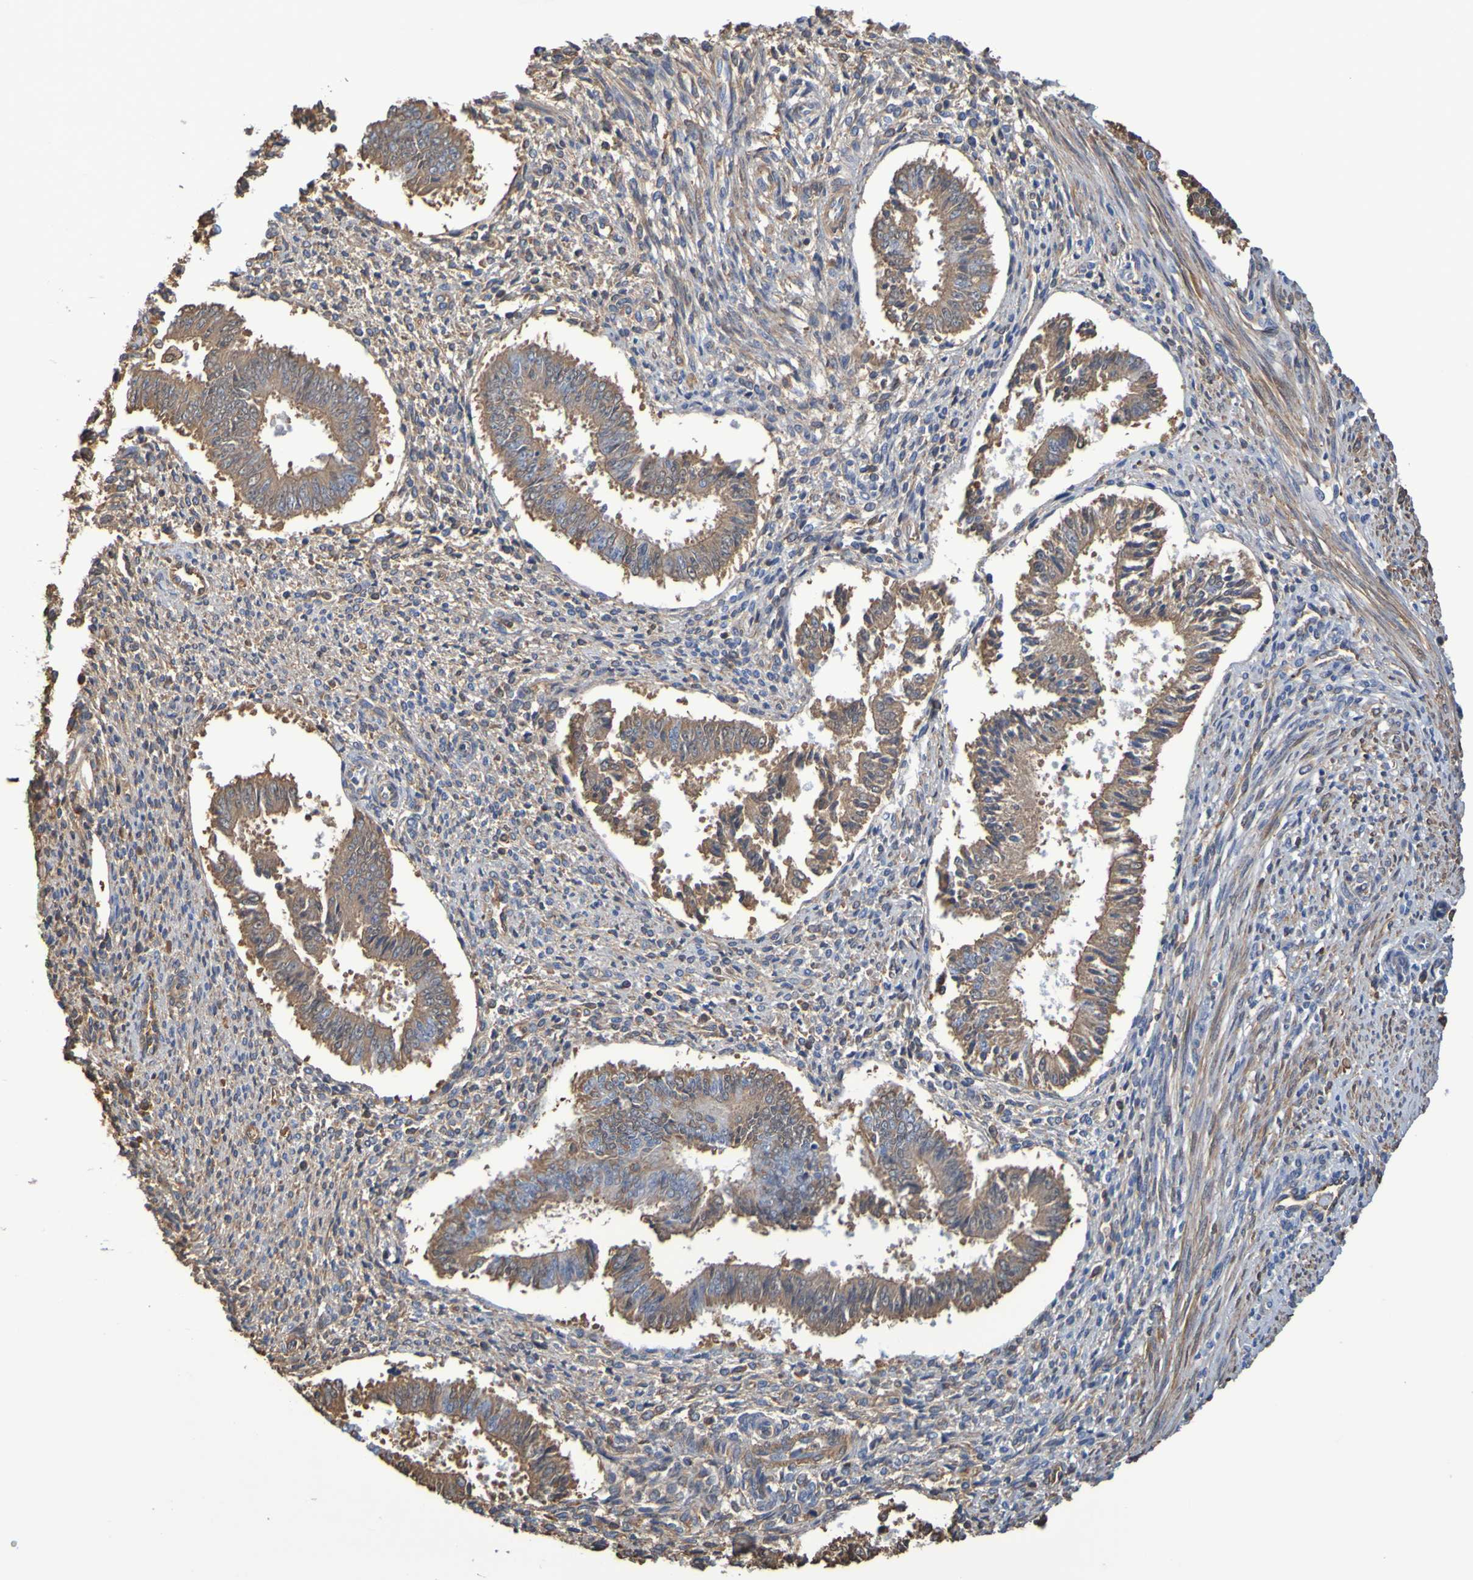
{"staining": {"intensity": "moderate", "quantity": "25%-75%", "location": "cytoplasmic/membranous"}, "tissue": "endometrium", "cell_type": "Cells in endometrial stroma", "image_type": "normal", "snomed": [{"axis": "morphology", "description": "Normal tissue, NOS"}, {"axis": "topography", "description": "Endometrium"}], "caption": "Protein staining by immunohistochemistry displays moderate cytoplasmic/membranous staining in approximately 25%-75% of cells in endometrial stroma in benign endometrium. The protein of interest is stained brown, and the nuclei are stained in blue (DAB IHC with brightfield microscopy, high magnification).", "gene": "GAB3", "patient": {"sex": "female", "age": 35}}